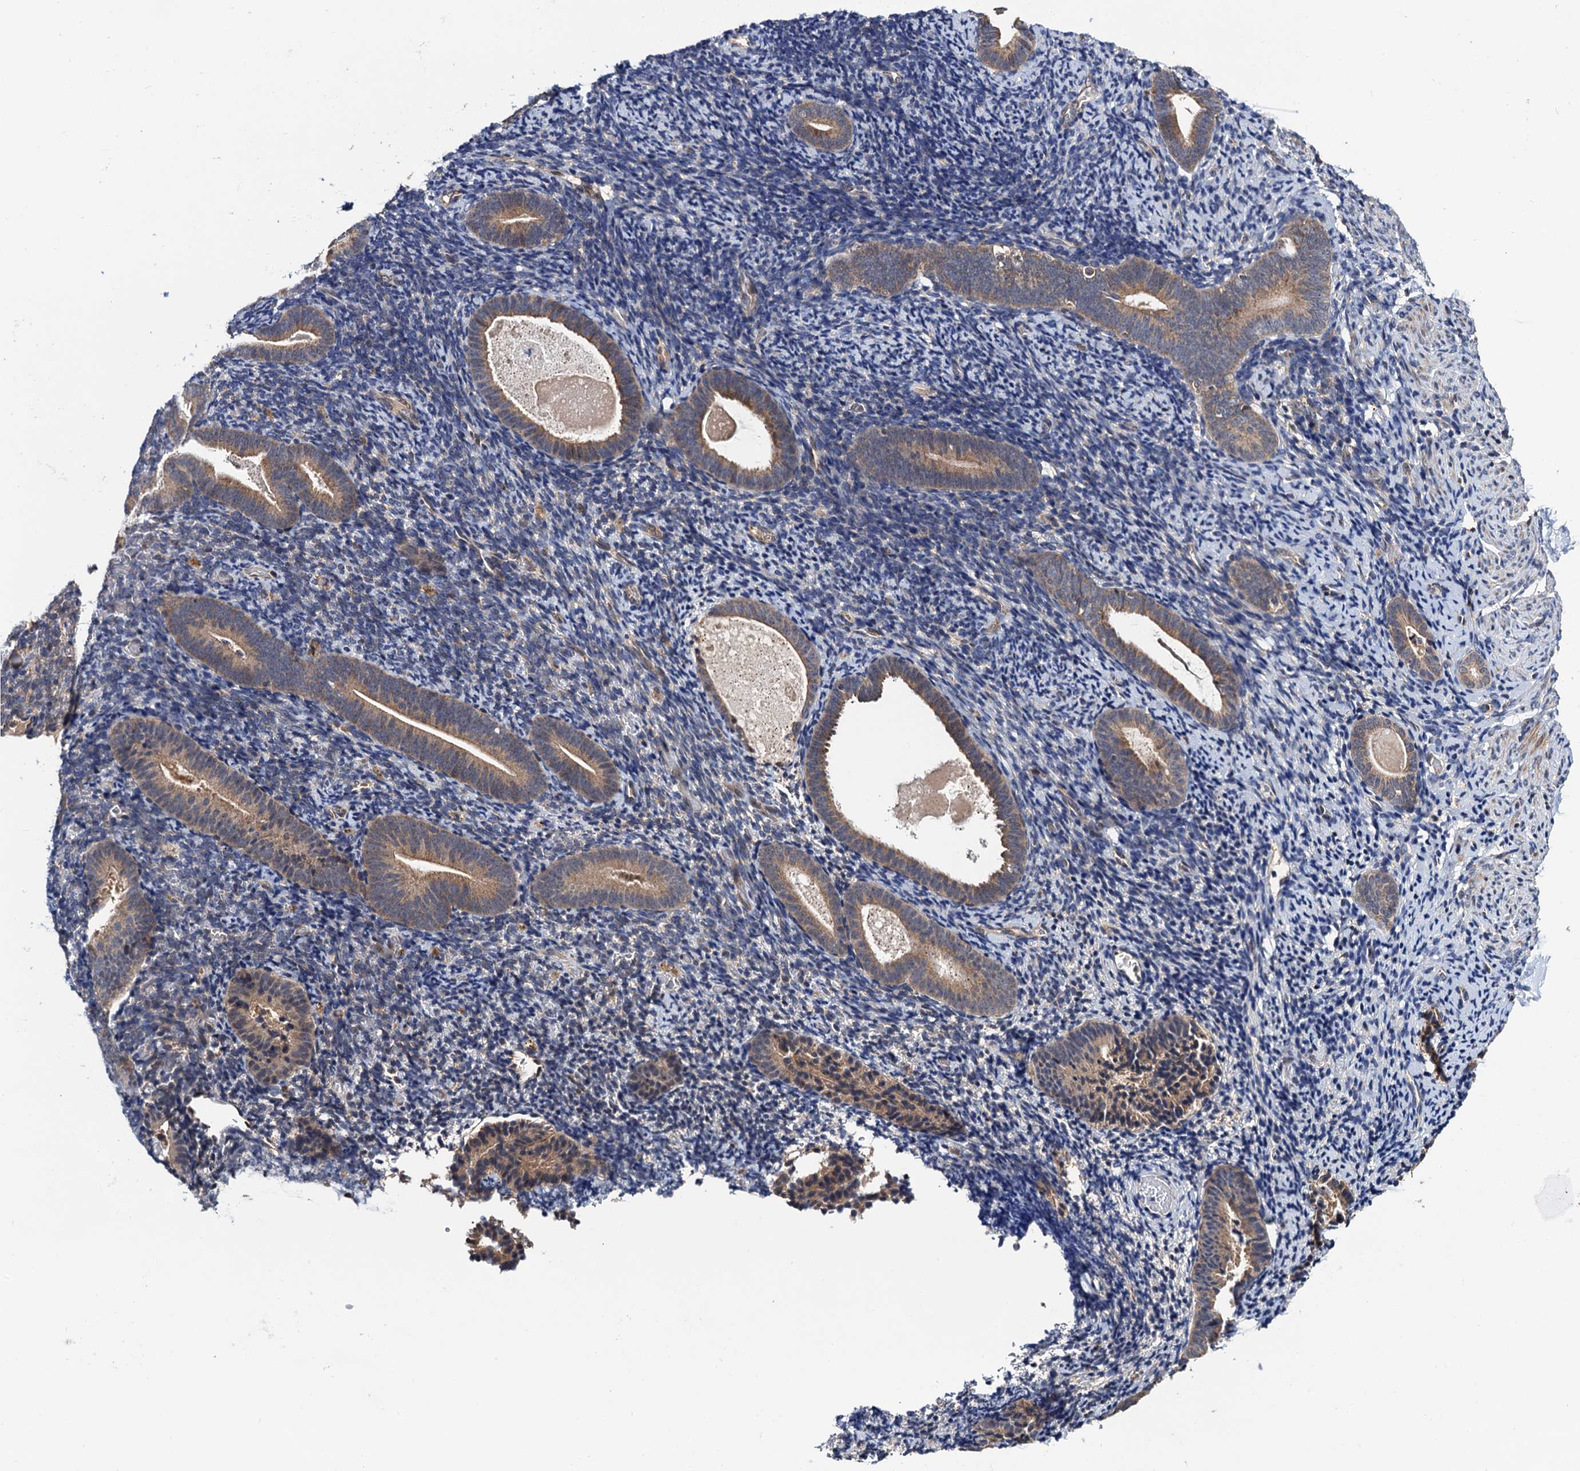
{"staining": {"intensity": "negative", "quantity": "none", "location": "none"}, "tissue": "endometrium", "cell_type": "Cells in endometrial stroma", "image_type": "normal", "snomed": [{"axis": "morphology", "description": "Normal tissue, NOS"}, {"axis": "topography", "description": "Endometrium"}], "caption": "Normal endometrium was stained to show a protein in brown. There is no significant staining in cells in endometrial stroma. (DAB (3,3'-diaminobenzidine) immunohistochemistry with hematoxylin counter stain).", "gene": "NAA16", "patient": {"sex": "female", "age": 51}}